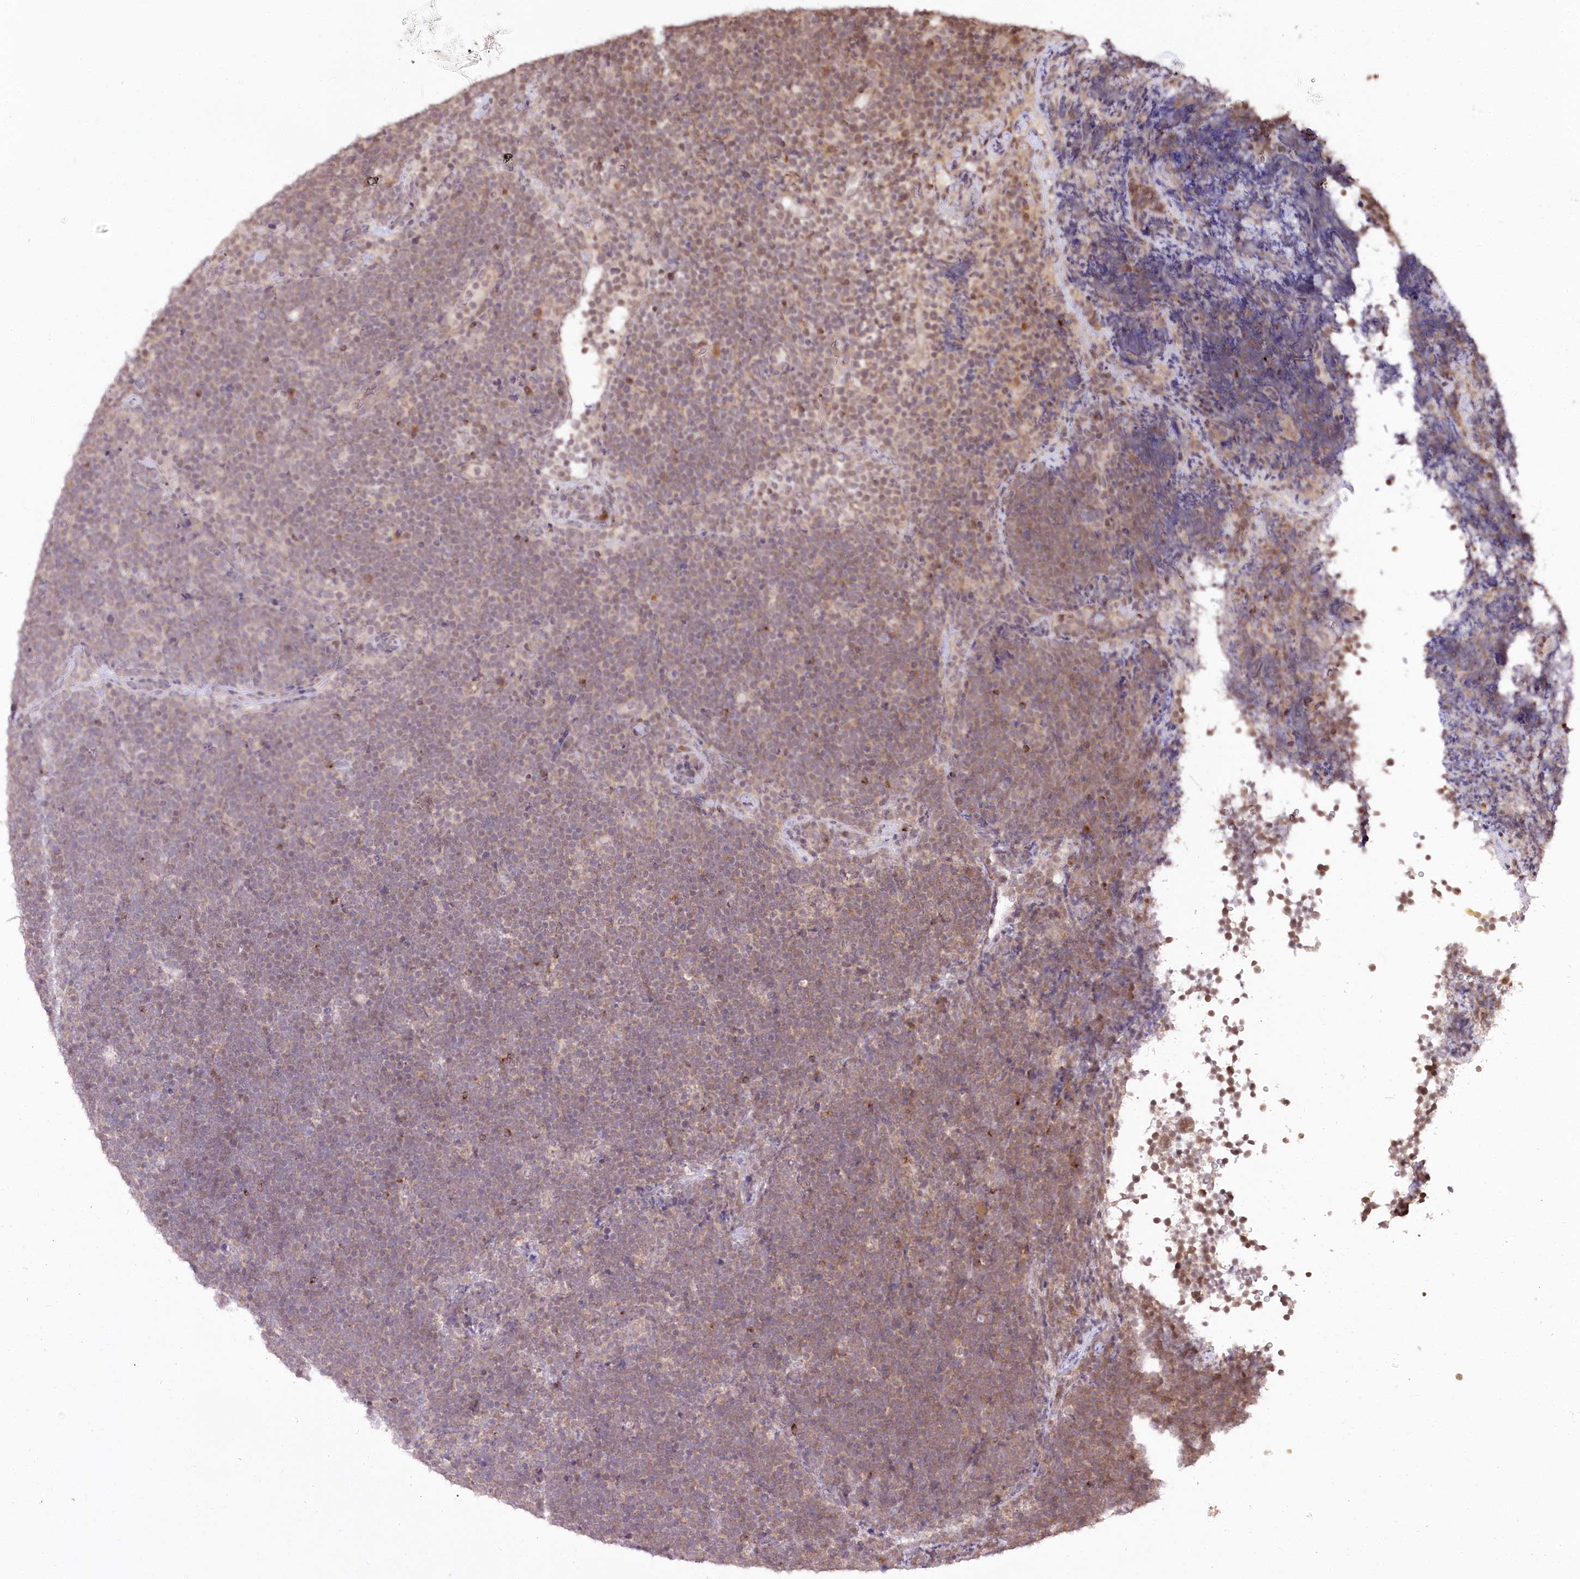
{"staining": {"intensity": "moderate", "quantity": "25%-75%", "location": "cytoplasmic/membranous"}, "tissue": "lymphoma", "cell_type": "Tumor cells", "image_type": "cancer", "snomed": [{"axis": "morphology", "description": "Malignant lymphoma, non-Hodgkin's type, High grade"}, {"axis": "topography", "description": "Lymph node"}], "caption": "Immunohistochemical staining of malignant lymphoma, non-Hodgkin's type (high-grade) shows medium levels of moderate cytoplasmic/membranous expression in about 25%-75% of tumor cells.", "gene": "CCSER2", "patient": {"sex": "male", "age": 13}}